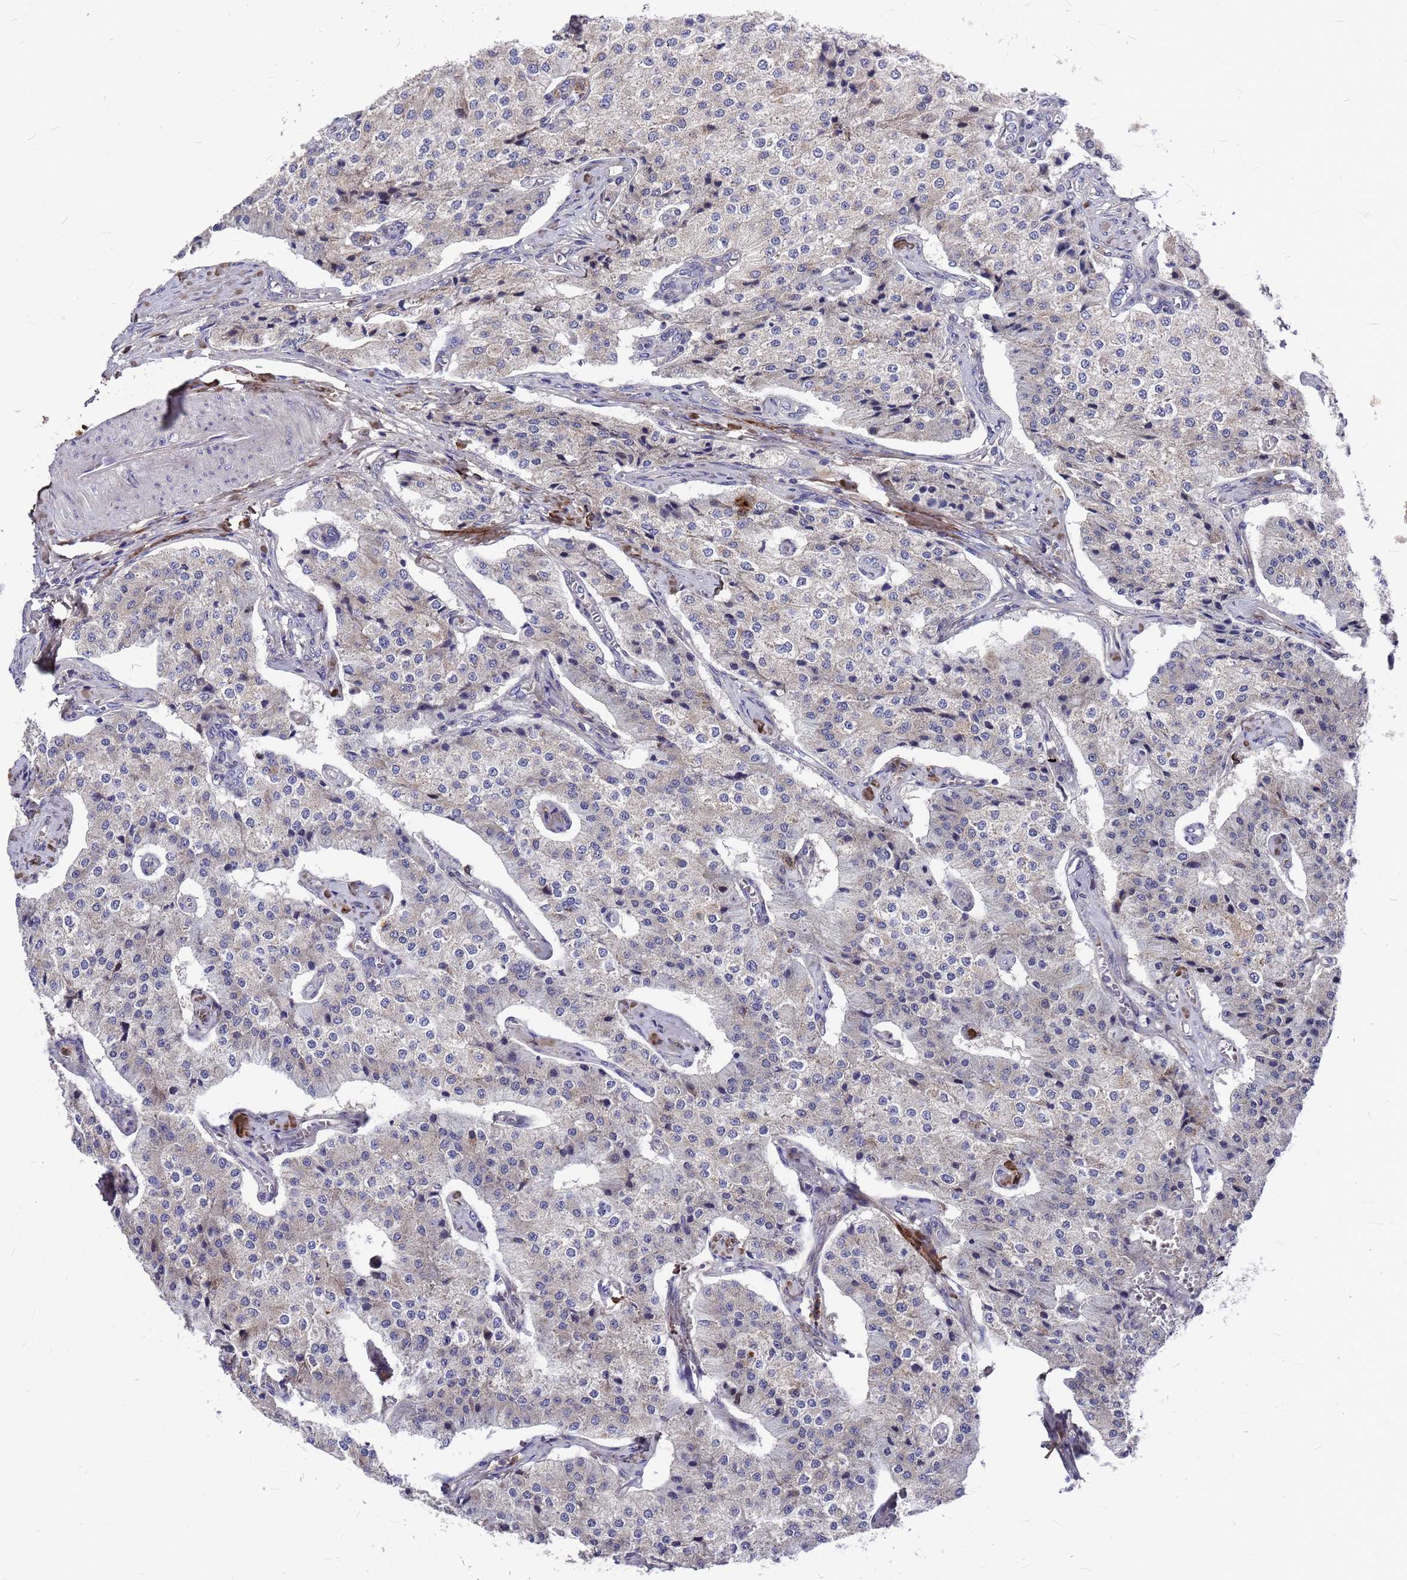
{"staining": {"intensity": "weak", "quantity": "<25%", "location": "cytoplasmic/membranous"}, "tissue": "carcinoid", "cell_type": "Tumor cells", "image_type": "cancer", "snomed": [{"axis": "morphology", "description": "Carcinoid, malignant, NOS"}, {"axis": "topography", "description": "Colon"}], "caption": "This is an IHC micrograph of human carcinoid (malignant). There is no positivity in tumor cells.", "gene": "ZNF717", "patient": {"sex": "female", "age": 52}}